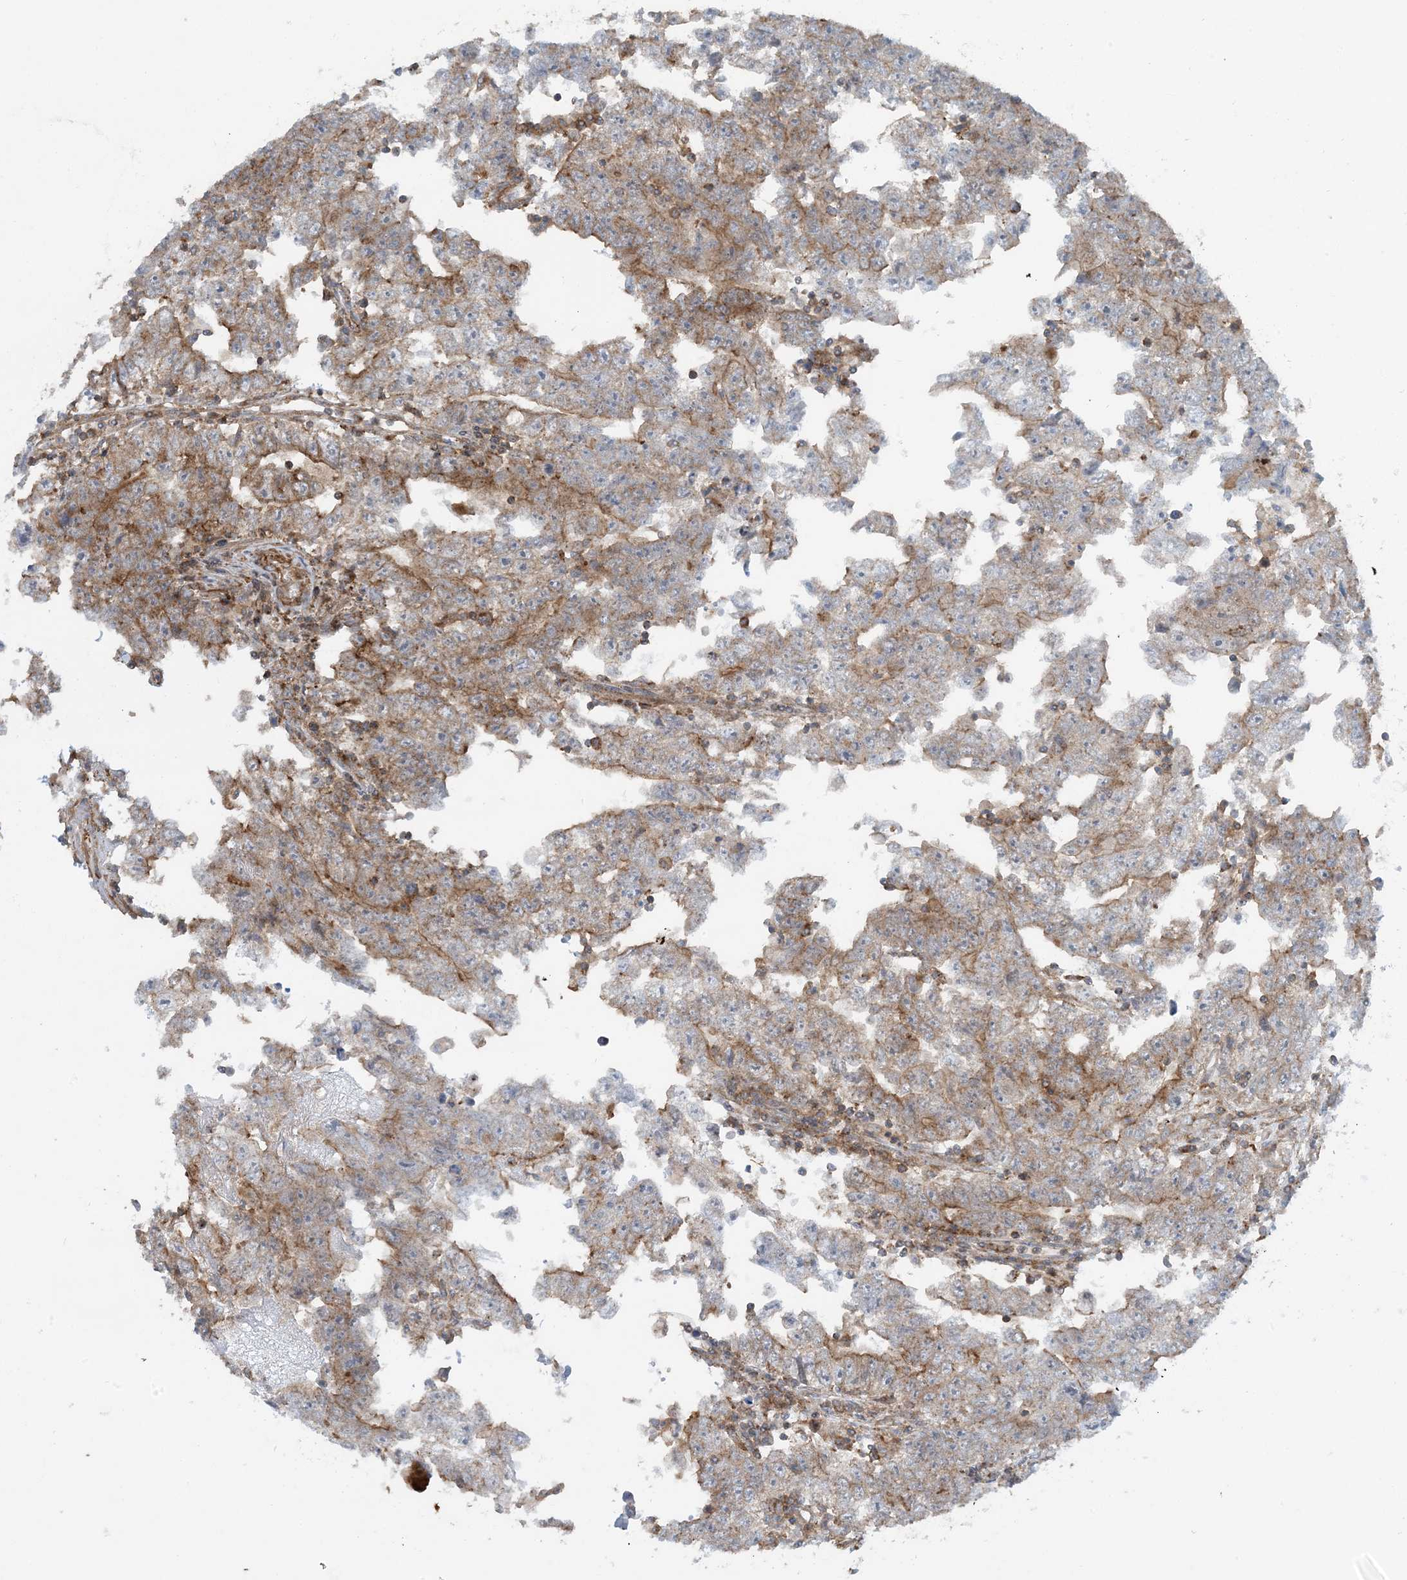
{"staining": {"intensity": "moderate", "quantity": "<25%", "location": "cytoplasmic/membranous"}, "tissue": "testis cancer", "cell_type": "Tumor cells", "image_type": "cancer", "snomed": [{"axis": "morphology", "description": "Carcinoma, Embryonal, NOS"}, {"axis": "topography", "description": "Testis"}], "caption": "Protein expression analysis of human testis cancer reveals moderate cytoplasmic/membranous expression in approximately <25% of tumor cells.", "gene": "STAM2", "patient": {"sex": "male", "age": 25}}